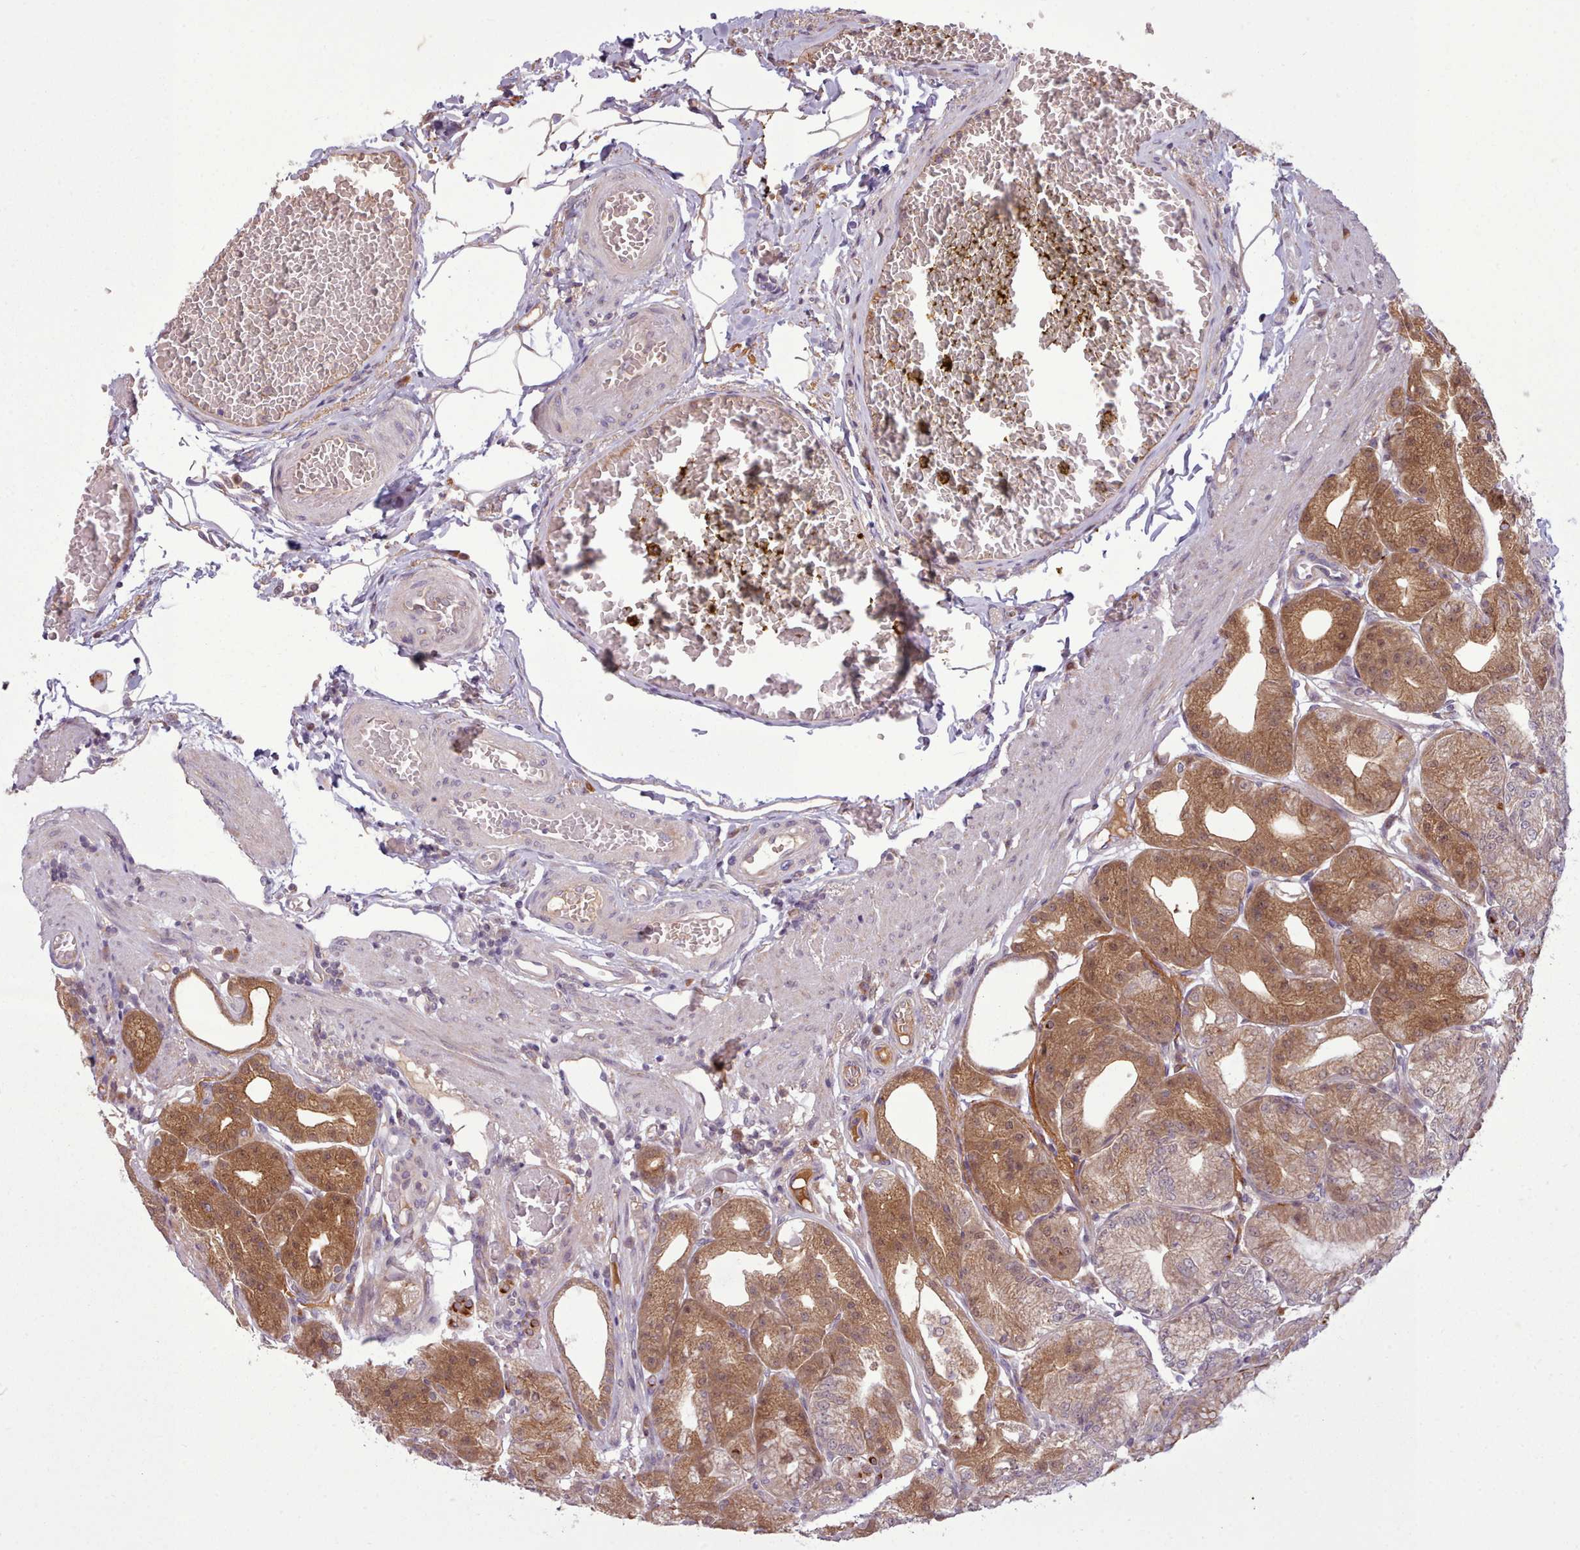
{"staining": {"intensity": "moderate", "quantity": "25%-75%", "location": "cytoplasmic/membranous,nuclear"}, "tissue": "stomach", "cell_type": "Glandular cells", "image_type": "normal", "snomed": [{"axis": "morphology", "description": "Normal tissue, NOS"}, {"axis": "topography", "description": "Stomach, upper"}, {"axis": "topography", "description": "Stomach, lower"}], "caption": "Immunohistochemical staining of unremarkable human stomach displays 25%-75% levels of moderate cytoplasmic/membranous,nuclear protein staining in approximately 25%-75% of glandular cells.", "gene": "NMRK1", "patient": {"sex": "male", "age": 71}}